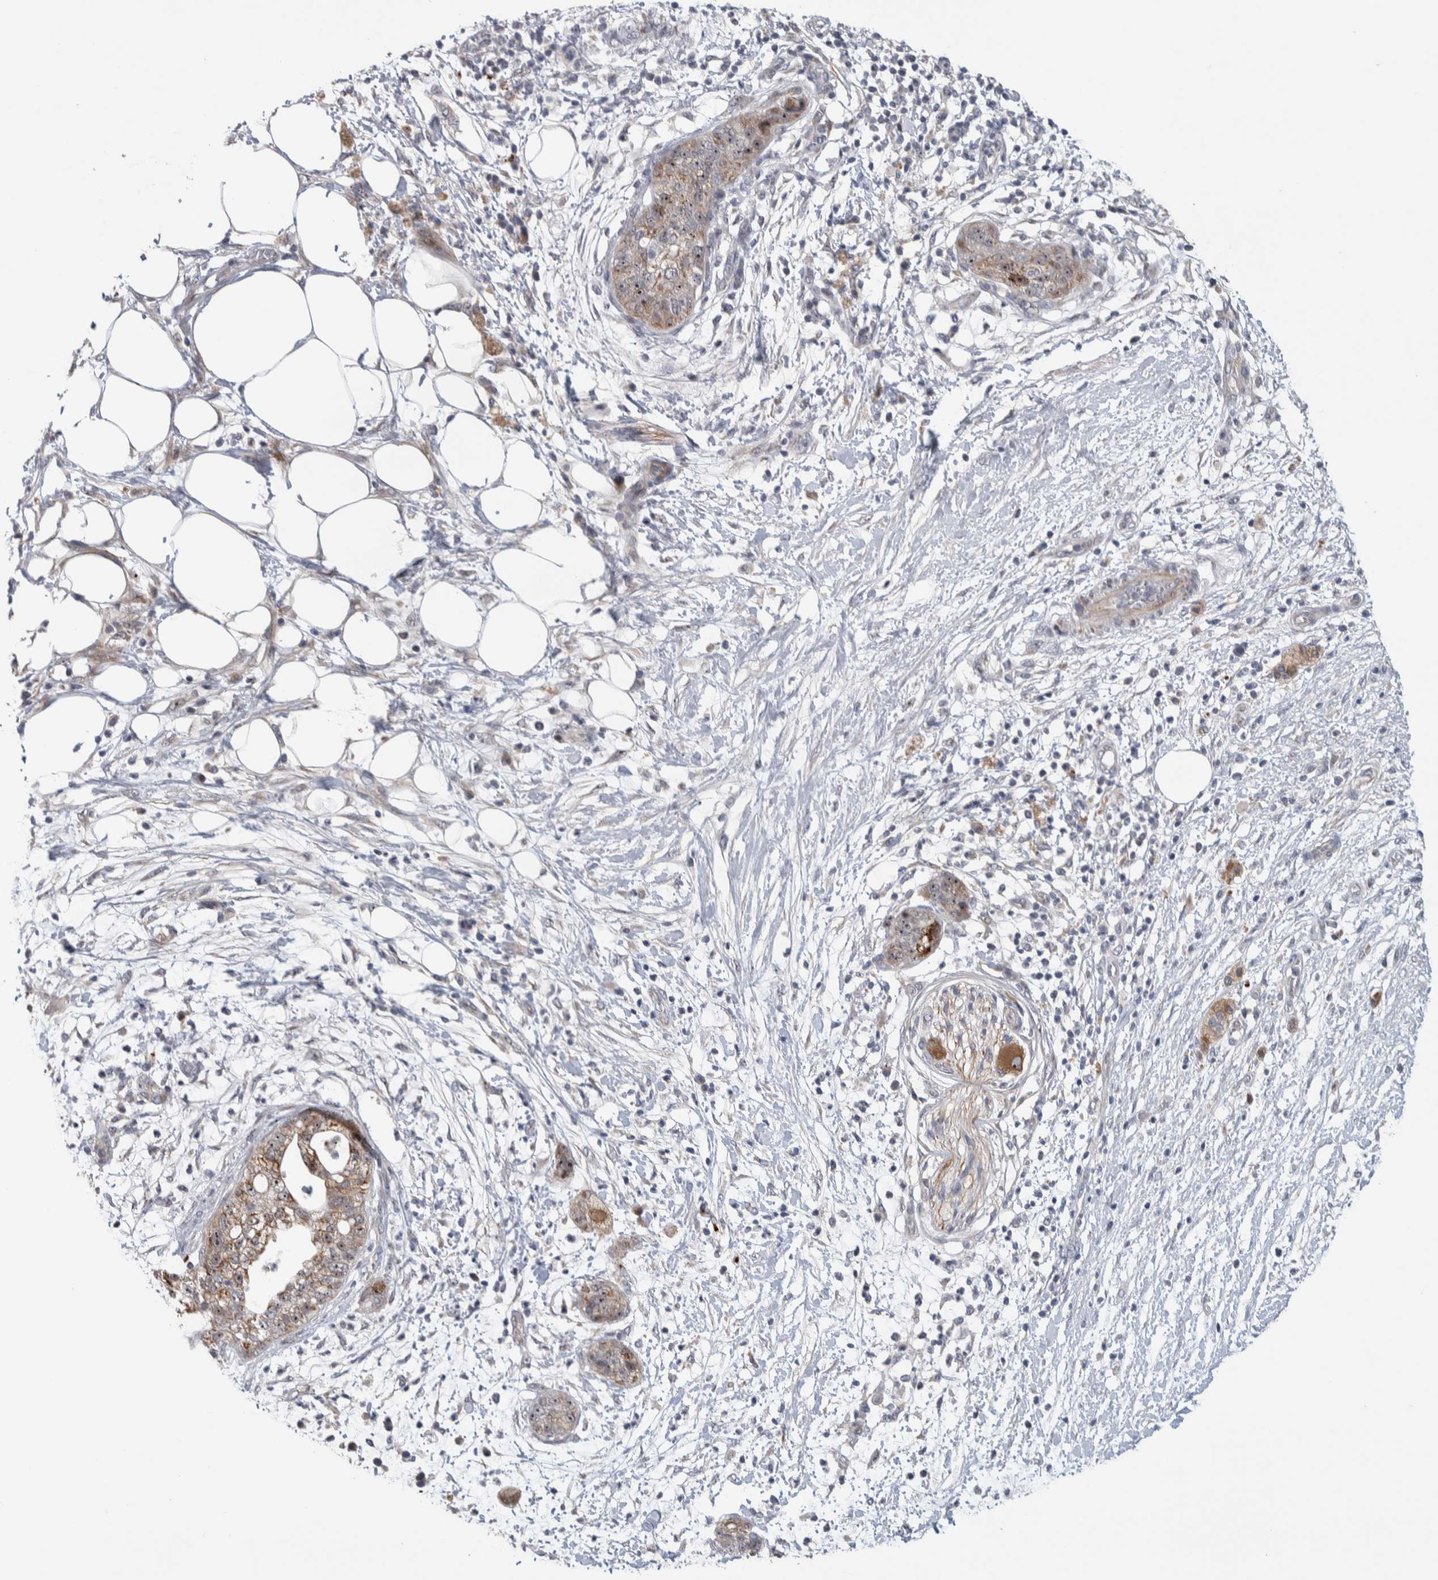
{"staining": {"intensity": "moderate", "quantity": ">75%", "location": "nuclear"}, "tissue": "pancreatic cancer", "cell_type": "Tumor cells", "image_type": "cancer", "snomed": [{"axis": "morphology", "description": "Adenocarcinoma, NOS"}, {"axis": "topography", "description": "Pancreas"}], "caption": "Pancreatic cancer was stained to show a protein in brown. There is medium levels of moderate nuclear expression in about >75% of tumor cells.", "gene": "PRRG4", "patient": {"sex": "female", "age": 78}}